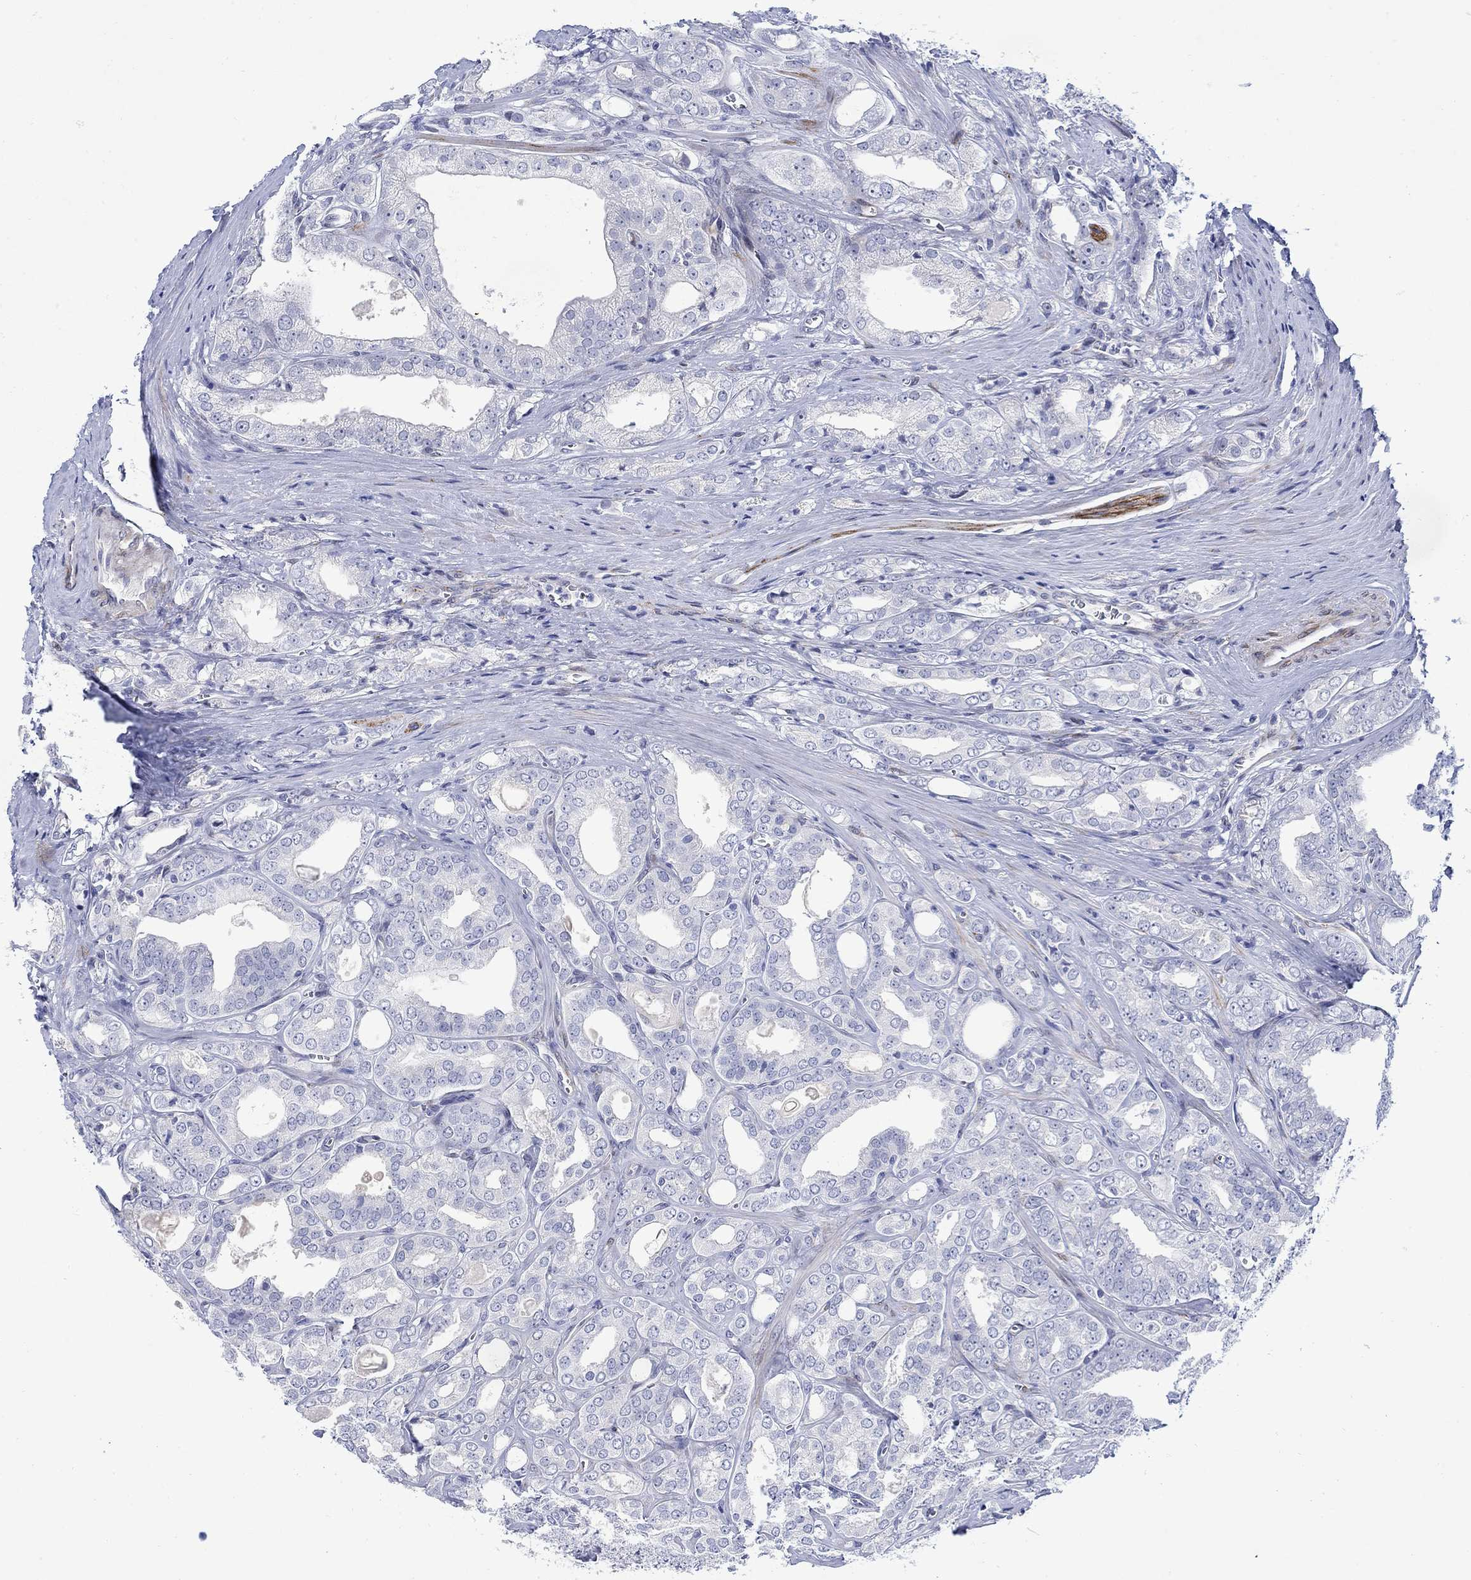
{"staining": {"intensity": "negative", "quantity": "none", "location": "none"}, "tissue": "prostate cancer", "cell_type": "Tumor cells", "image_type": "cancer", "snomed": [{"axis": "morphology", "description": "Adenocarcinoma, NOS"}, {"axis": "morphology", "description": "Adenocarcinoma, High grade"}, {"axis": "topography", "description": "Prostate"}], "caption": "This is an immunohistochemistry (IHC) micrograph of human prostate adenocarcinoma. There is no positivity in tumor cells.", "gene": "KSR2", "patient": {"sex": "male", "age": 70}}